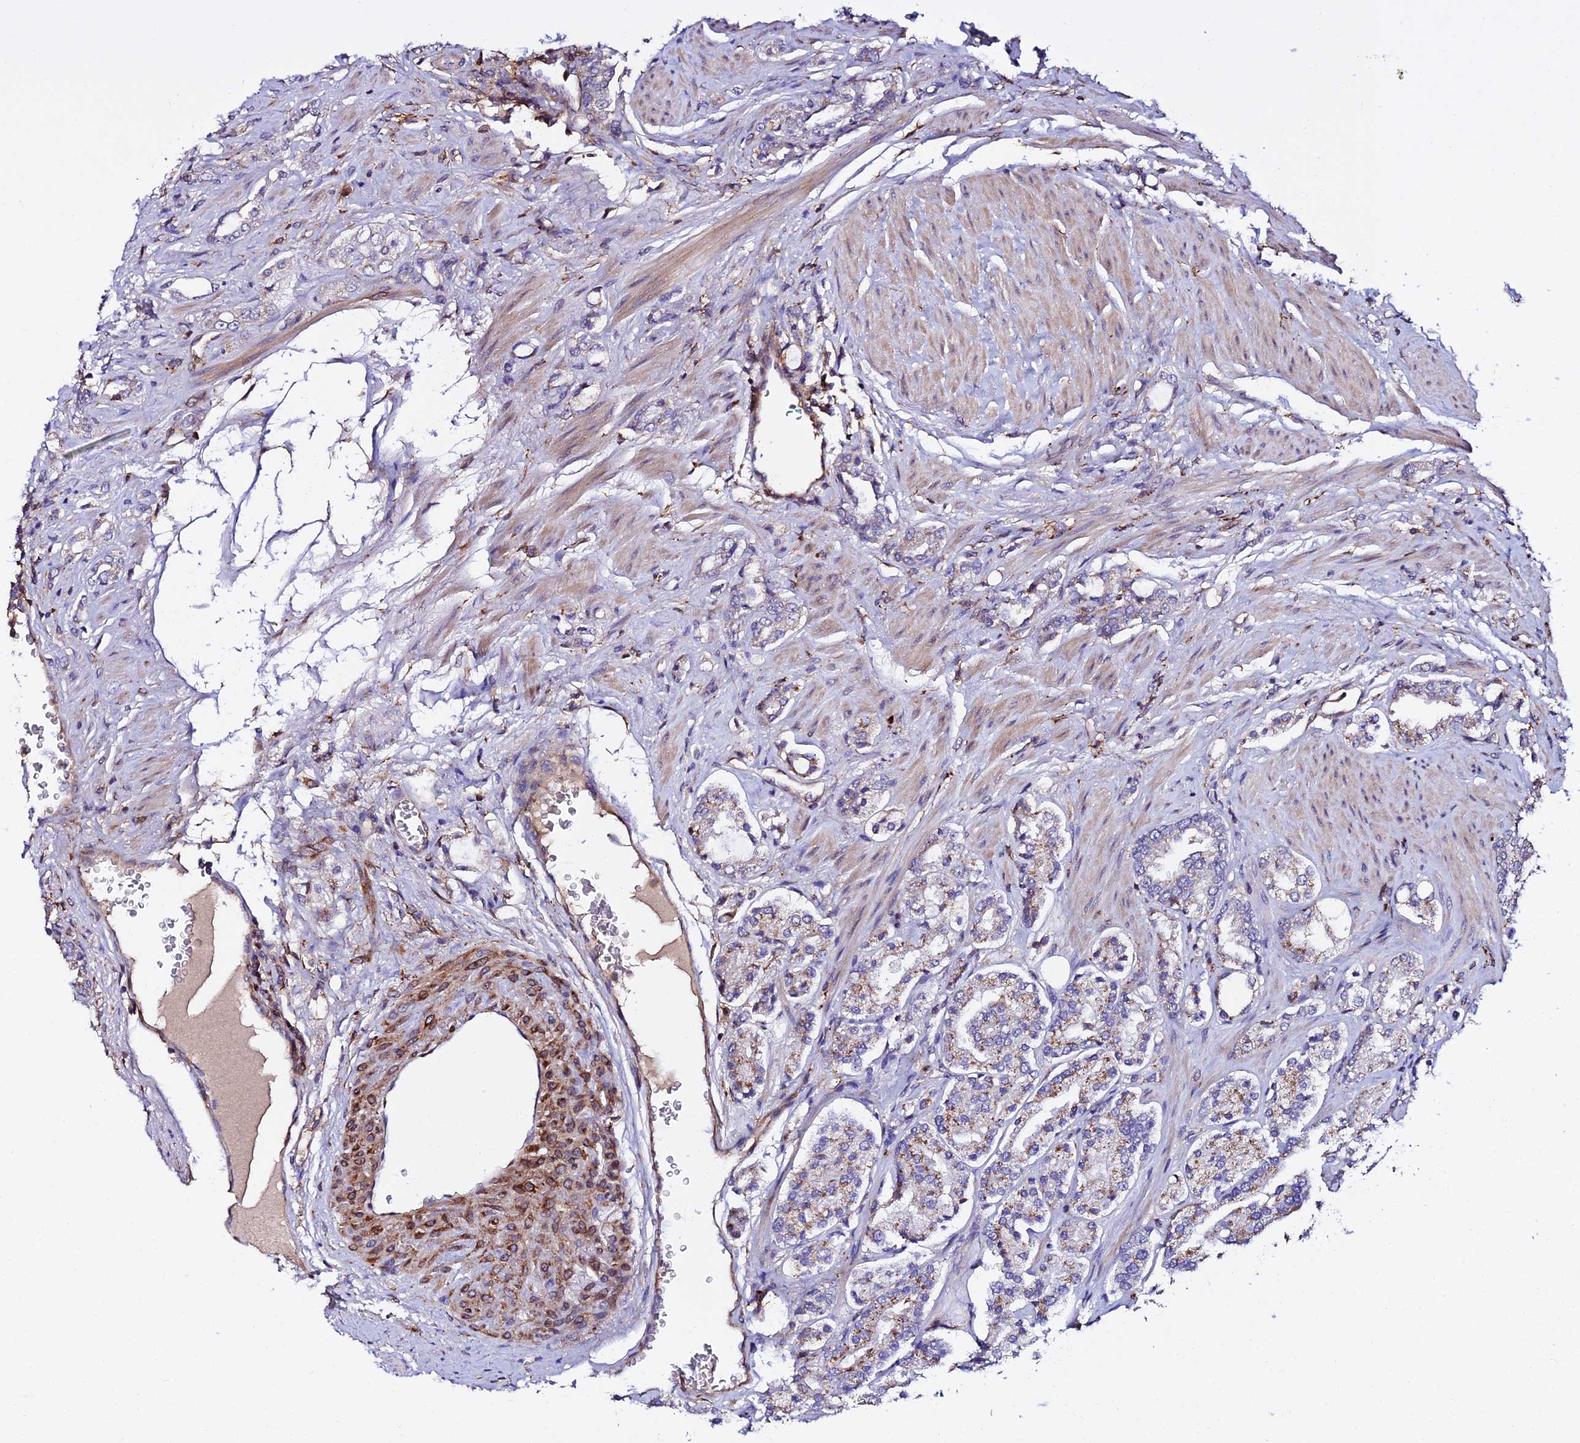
{"staining": {"intensity": "moderate", "quantity": "<25%", "location": "cytoplasmic/membranous"}, "tissue": "prostate cancer", "cell_type": "Tumor cells", "image_type": "cancer", "snomed": [{"axis": "morphology", "description": "Adenocarcinoma, High grade"}, {"axis": "topography", "description": "Prostate"}], "caption": "This histopathology image reveals prostate cancer (high-grade adenocarcinoma) stained with immunohistochemistry (IHC) to label a protein in brown. The cytoplasmic/membranous of tumor cells show moderate positivity for the protein. Nuclei are counter-stained blue.", "gene": "TRPV2", "patient": {"sex": "male", "age": 64}}